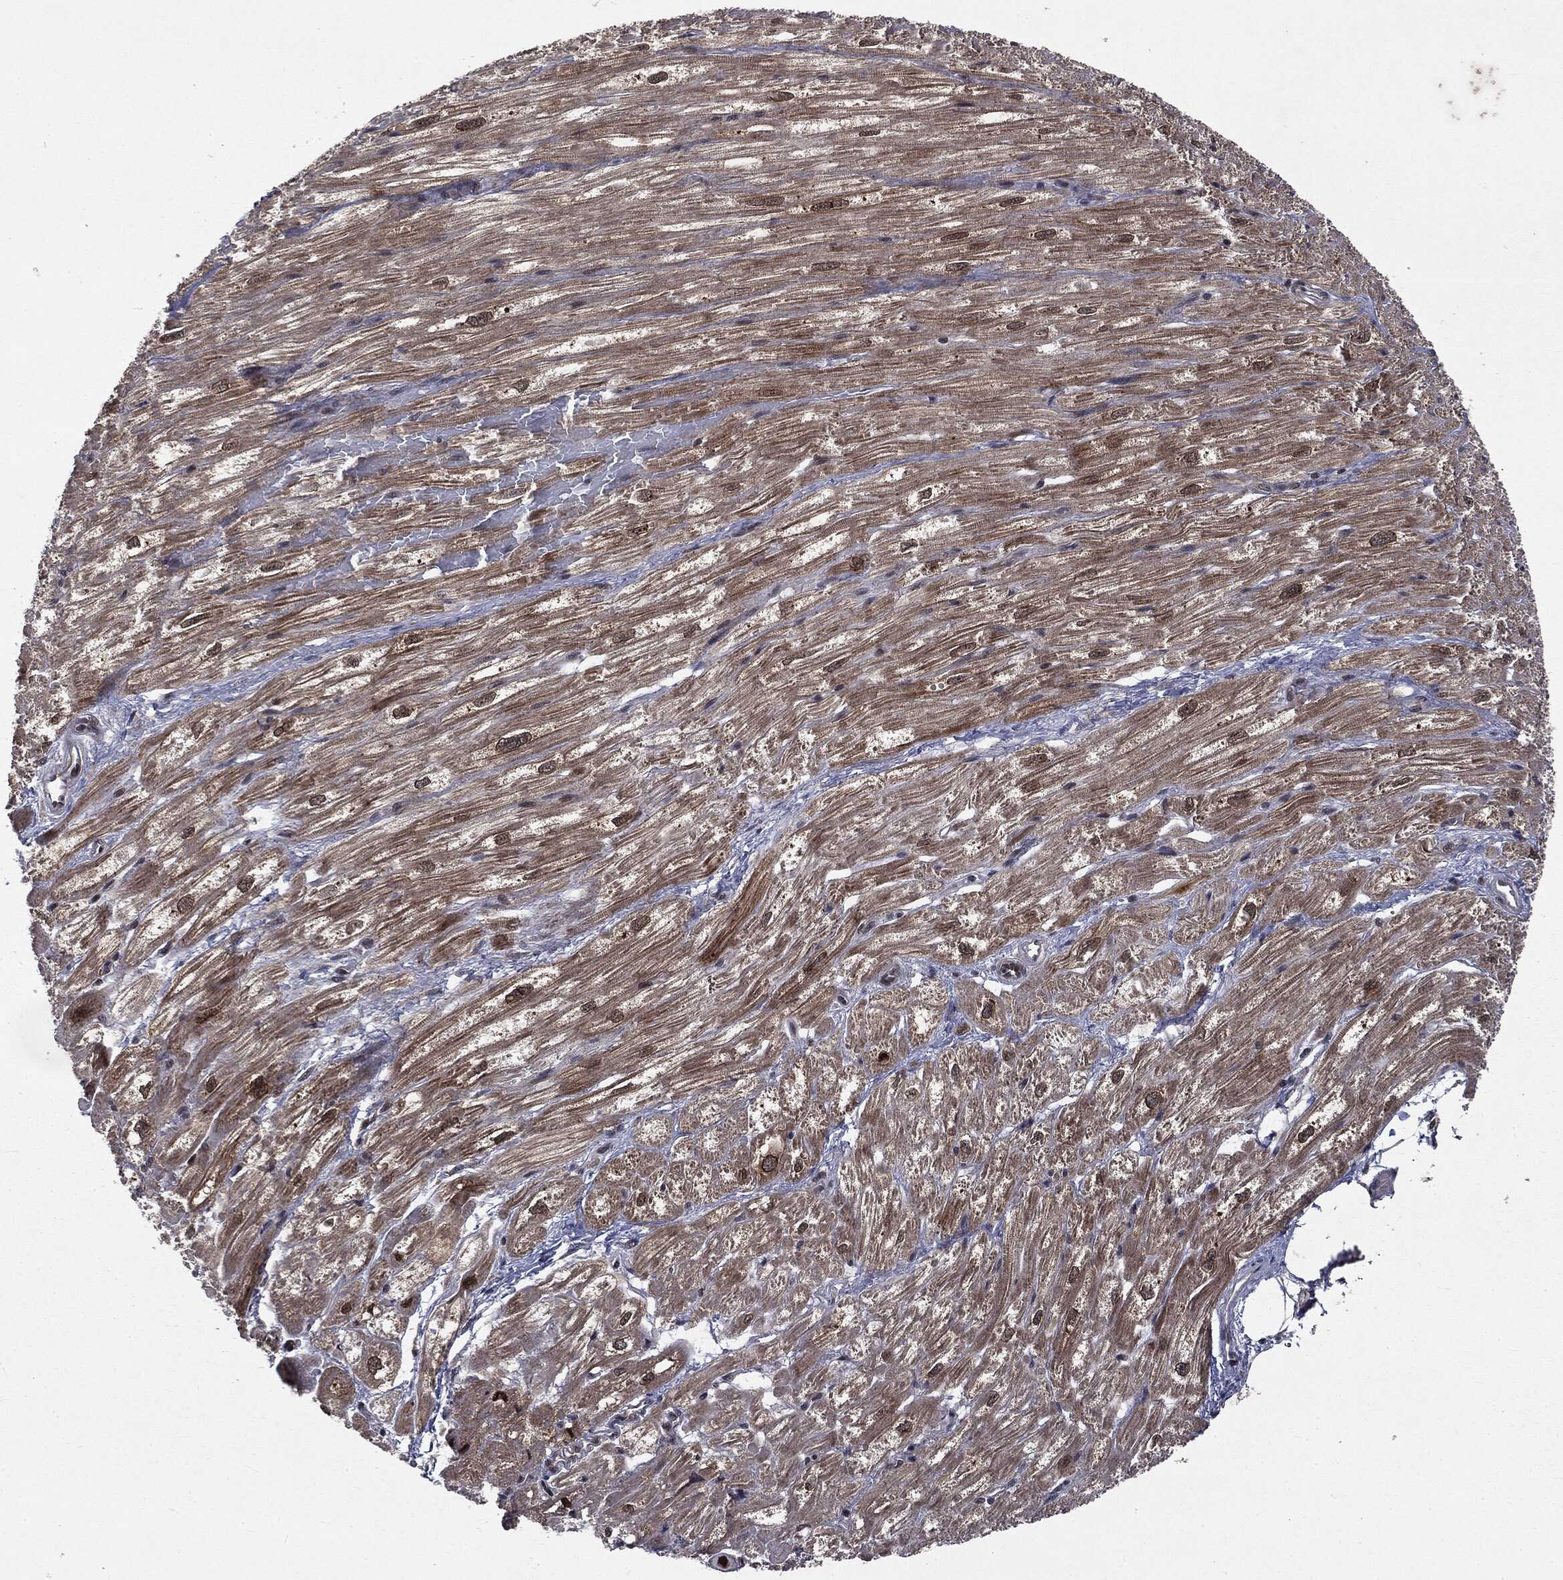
{"staining": {"intensity": "moderate", "quantity": "25%-75%", "location": "cytoplasmic/membranous"}, "tissue": "heart muscle", "cell_type": "Cardiomyocytes", "image_type": "normal", "snomed": [{"axis": "morphology", "description": "Normal tissue, NOS"}, {"axis": "topography", "description": "Heart"}], "caption": "Human heart muscle stained with a protein marker exhibits moderate staining in cardiomyocytes.", "gene": "STAU2", "patient": {"sex": "male", "age": 62}}